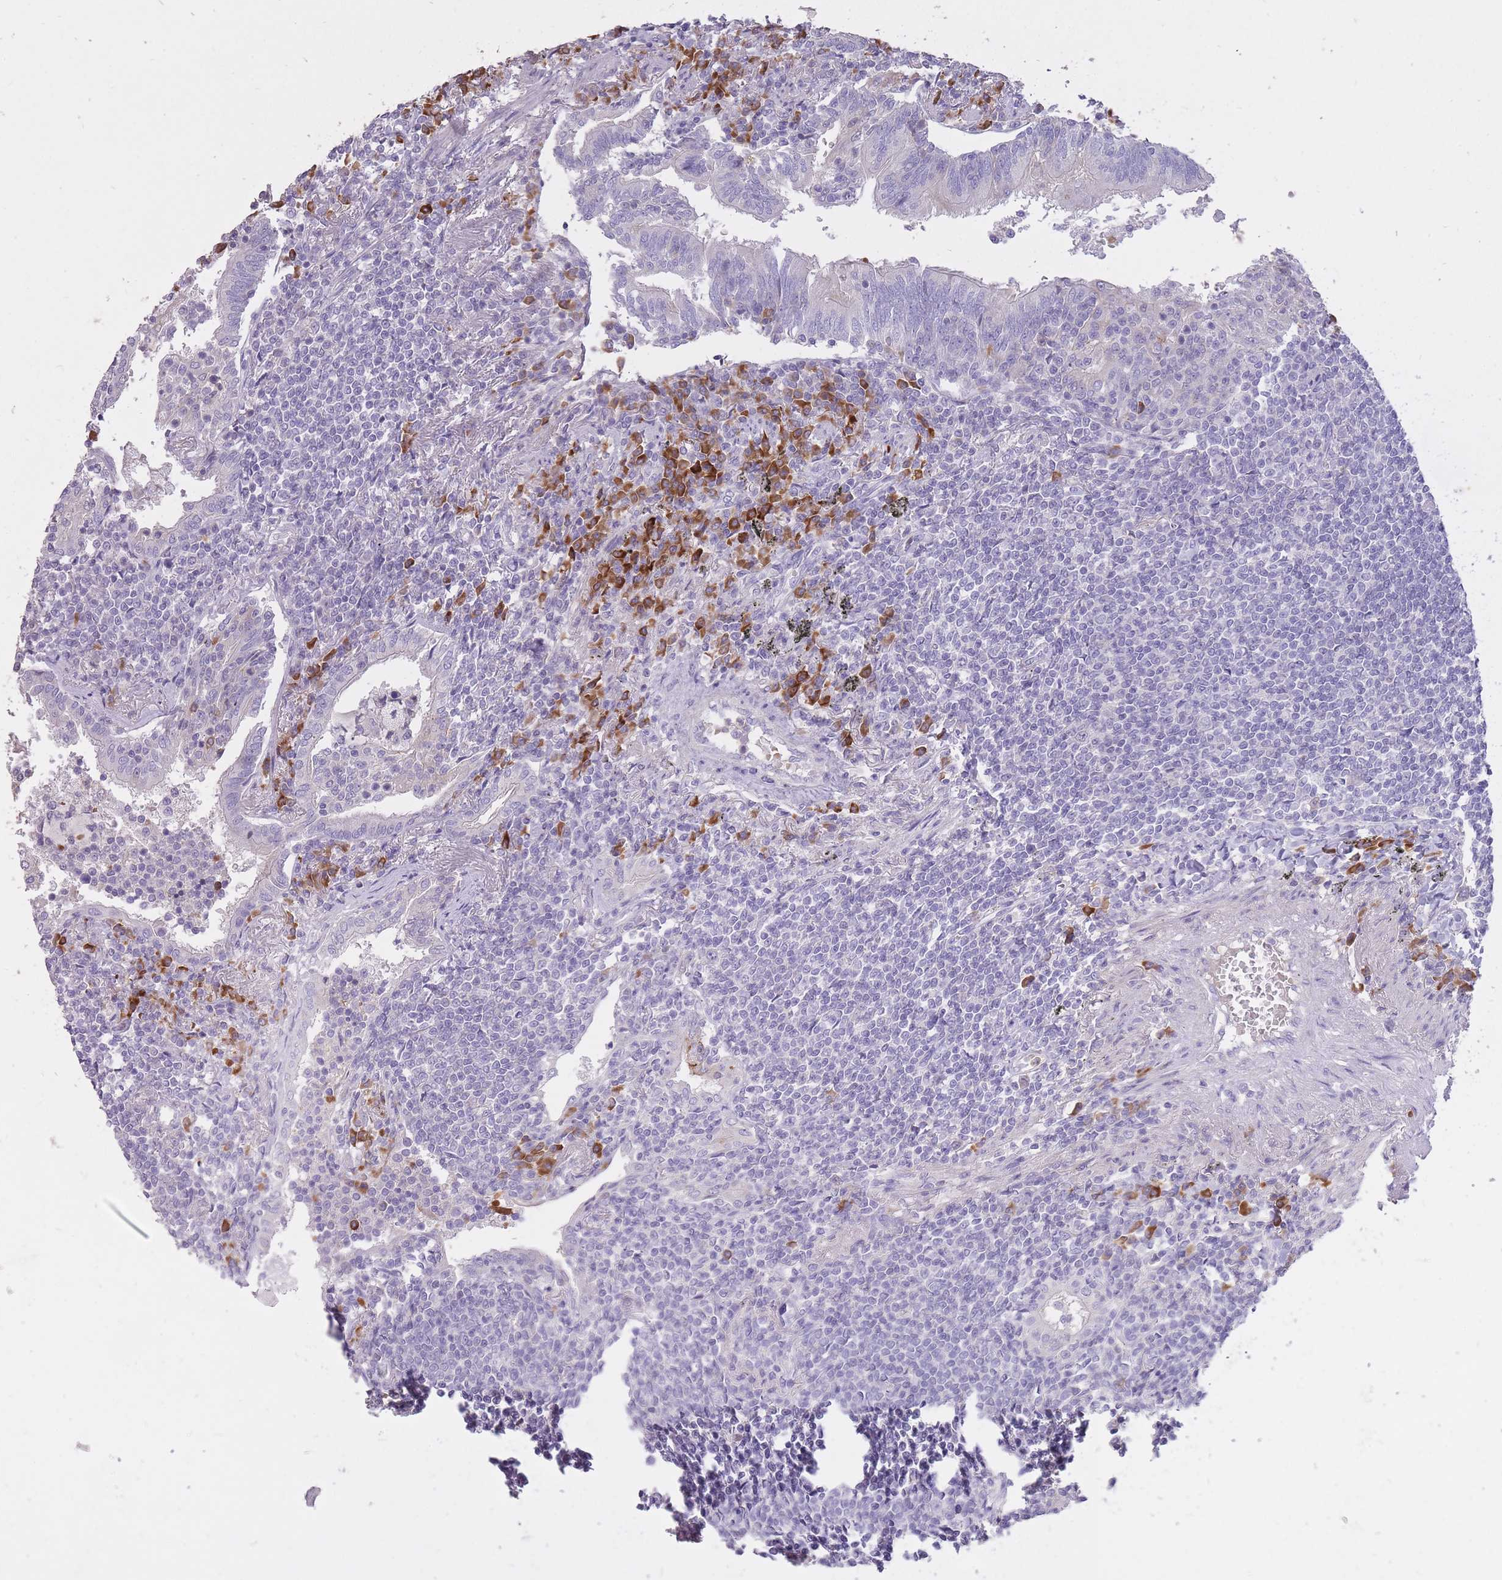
{"staining": {"intensity": "negative", "quantity": "none", "location": "none"}, "tissue": "lymphoma", "cell_type": "Tumor cells", "image_type": "cancer", "snomed": [{"axis": "morphology", "description": "Malignant lymphoma, non-Hodgkin's type, Low grade"}, {"axis": "topography", "description": "Lung"}], "caption": "The immunohistochemistry (IHC) micrograph has no significant positivity in tumor cells of lymphoma tissue.", "gene": "FRG2C", "patient": {"sex": "female", "age": 71}}